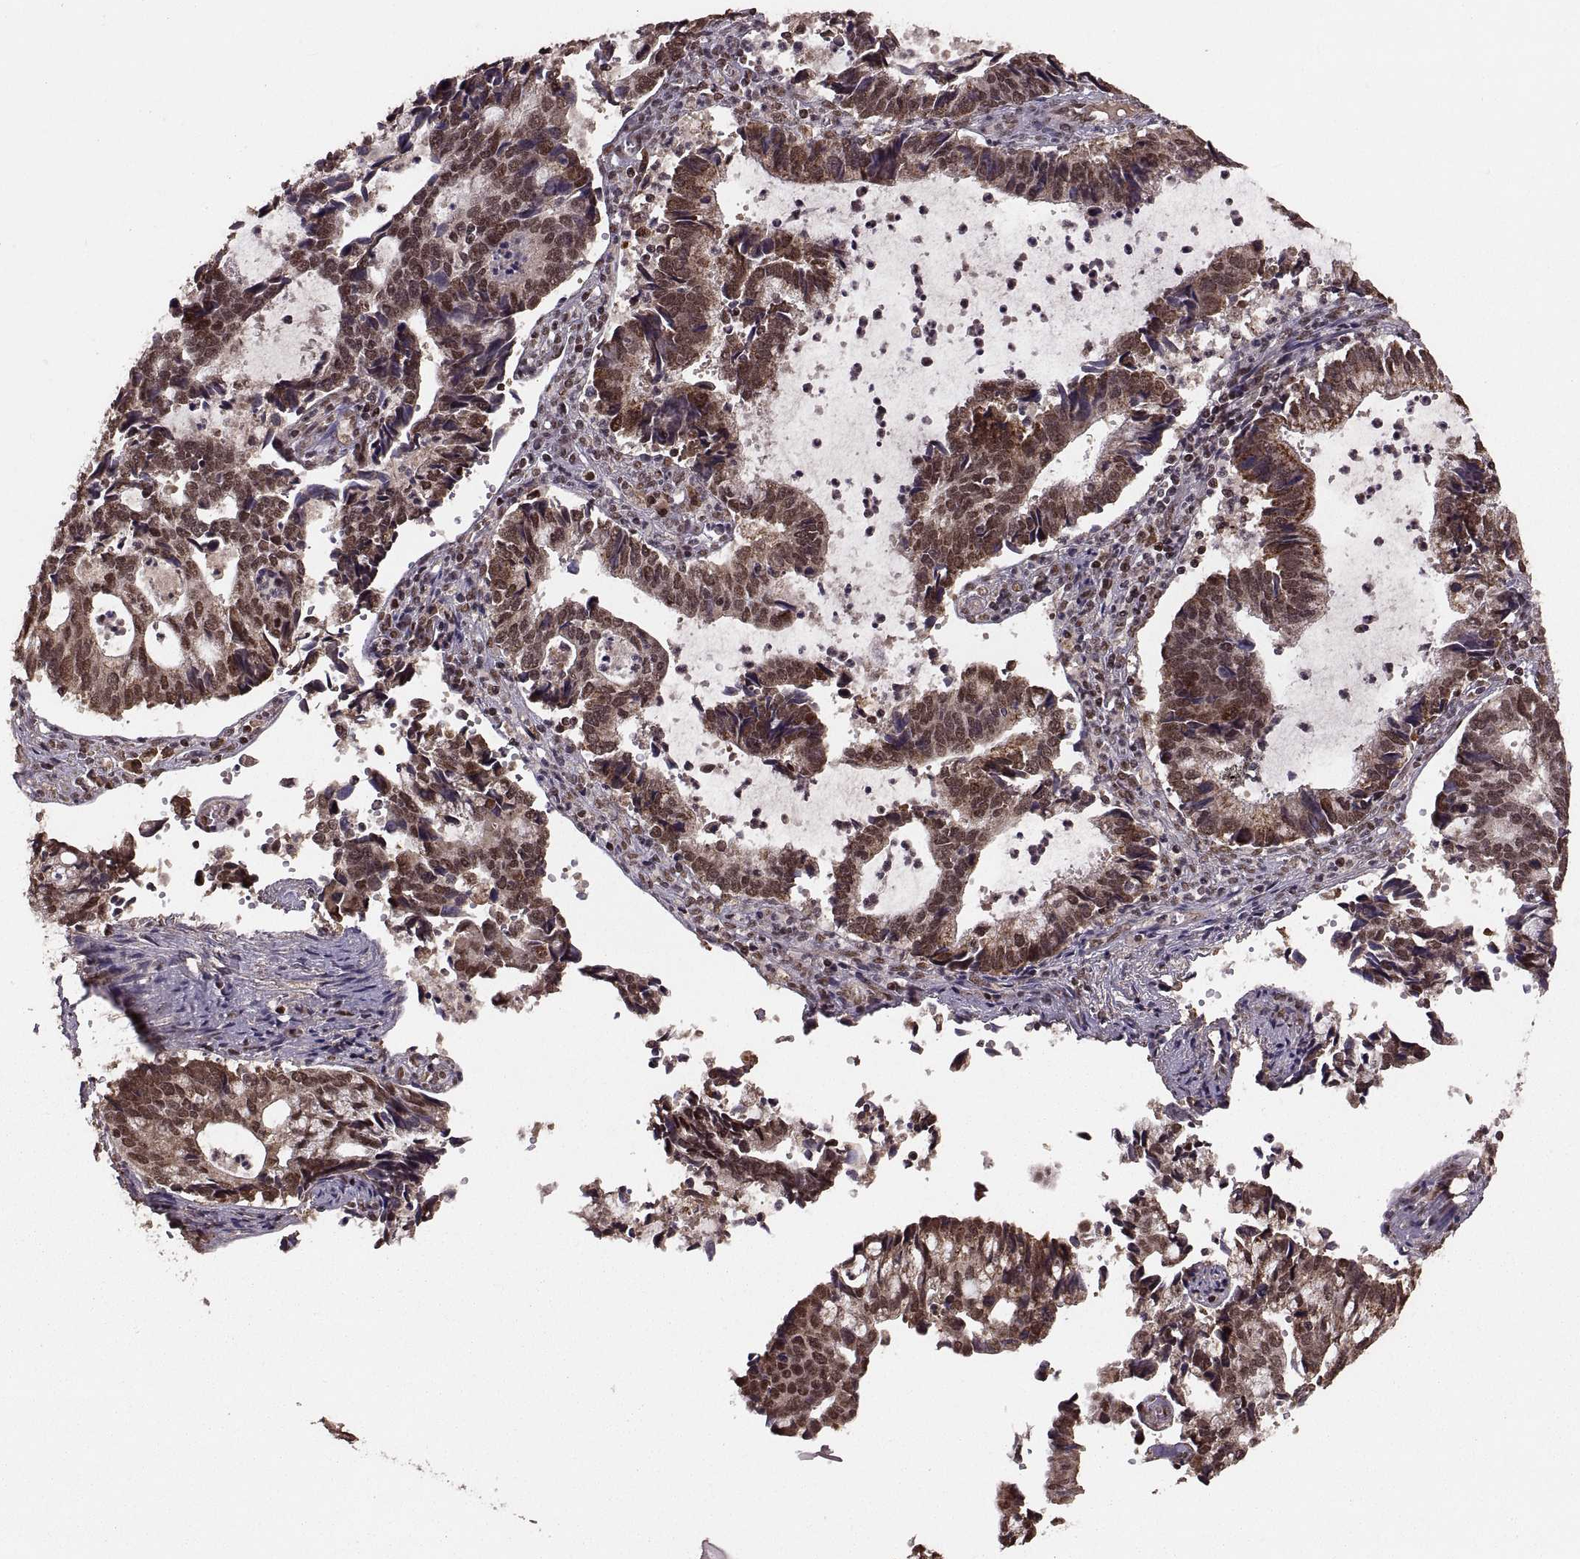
{"staining": {"intensity": "moderate", "quantity": ">75%", "location": "cytoplasmic/membranous,nuclear"}, "tissue": "cervical cancer", "cell_type": "Tumor cells", "image_type": "cancer", "snomed": [{"axis": "morphology", "description": "Adenocarcinoma, NOS"}, {"axis": "topography", "description": "Cervix"}], "caption": "Human cervical adenocarcinoma stained with a brown dye demonstrates moderate cytoplasmic/membranous and nuclear positive positivity in approximately >75% of tumor cells.", "gene": "RFT1", "patient": {"sex": "female", "age": 42}}